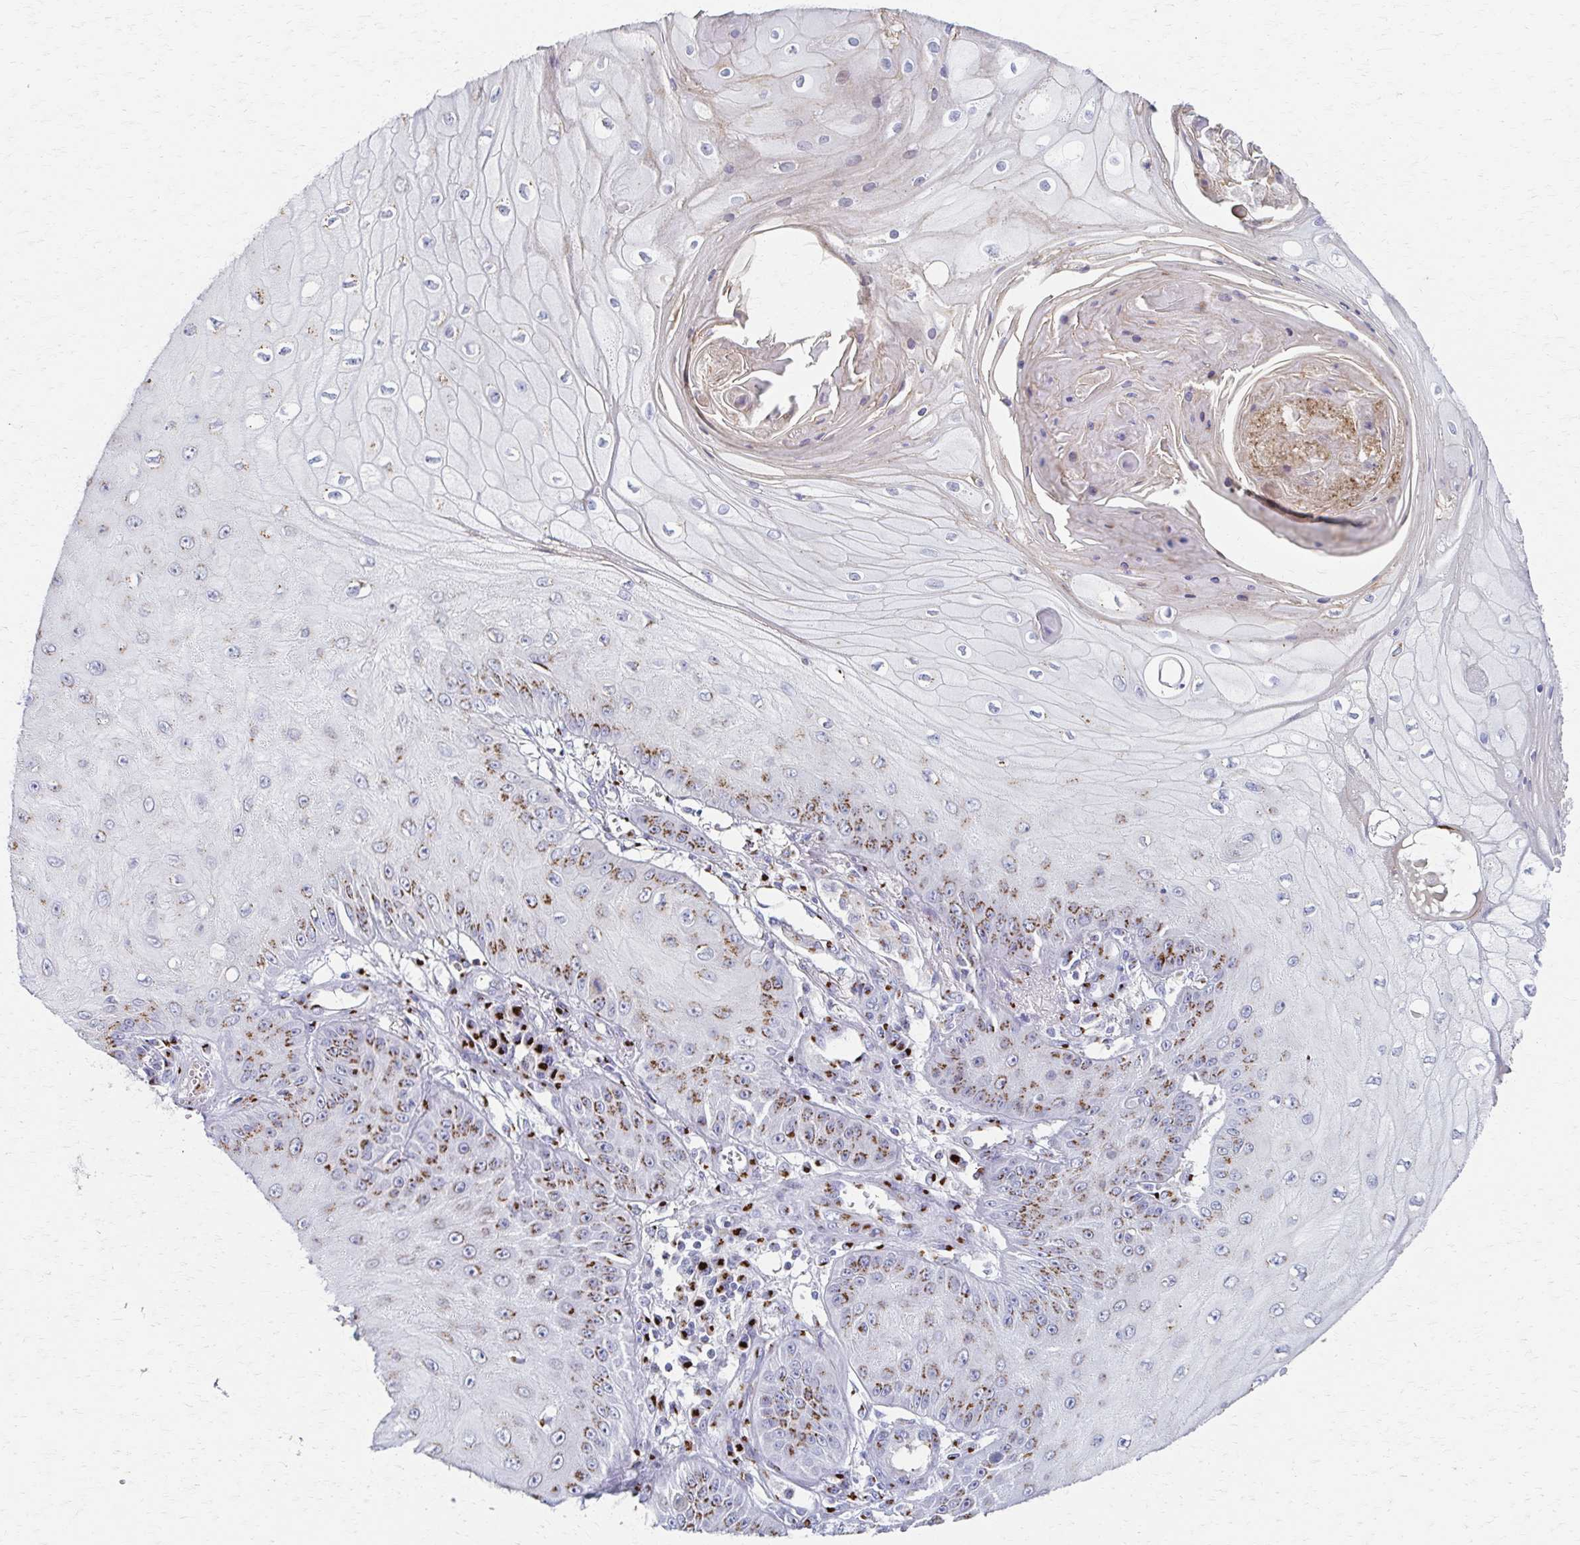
{"staining": {"intensity": "moderate", "quantity": "25%-75%", "location": "cytoplasmic/membranous"}, "tissue": "skin cancer", "cell_type": "Tumor cells", "image_type": "cancer", "snomed": [{"axis": "morphology", "description": "Squamous cell carcinoma, NOS"}, {"axis": "topography", "description": "Skin"}], "caption": "A brown stain labels moderate cytoplasmic/membranous positivity of a protein in human skin cancer tumor cells. (DAB (3,3'-diaminobenzidine) IHC with brightfield microscopy, high magnification).", "gene": "TM9SF1", "patient": {"sex": "male", "age": 70}}